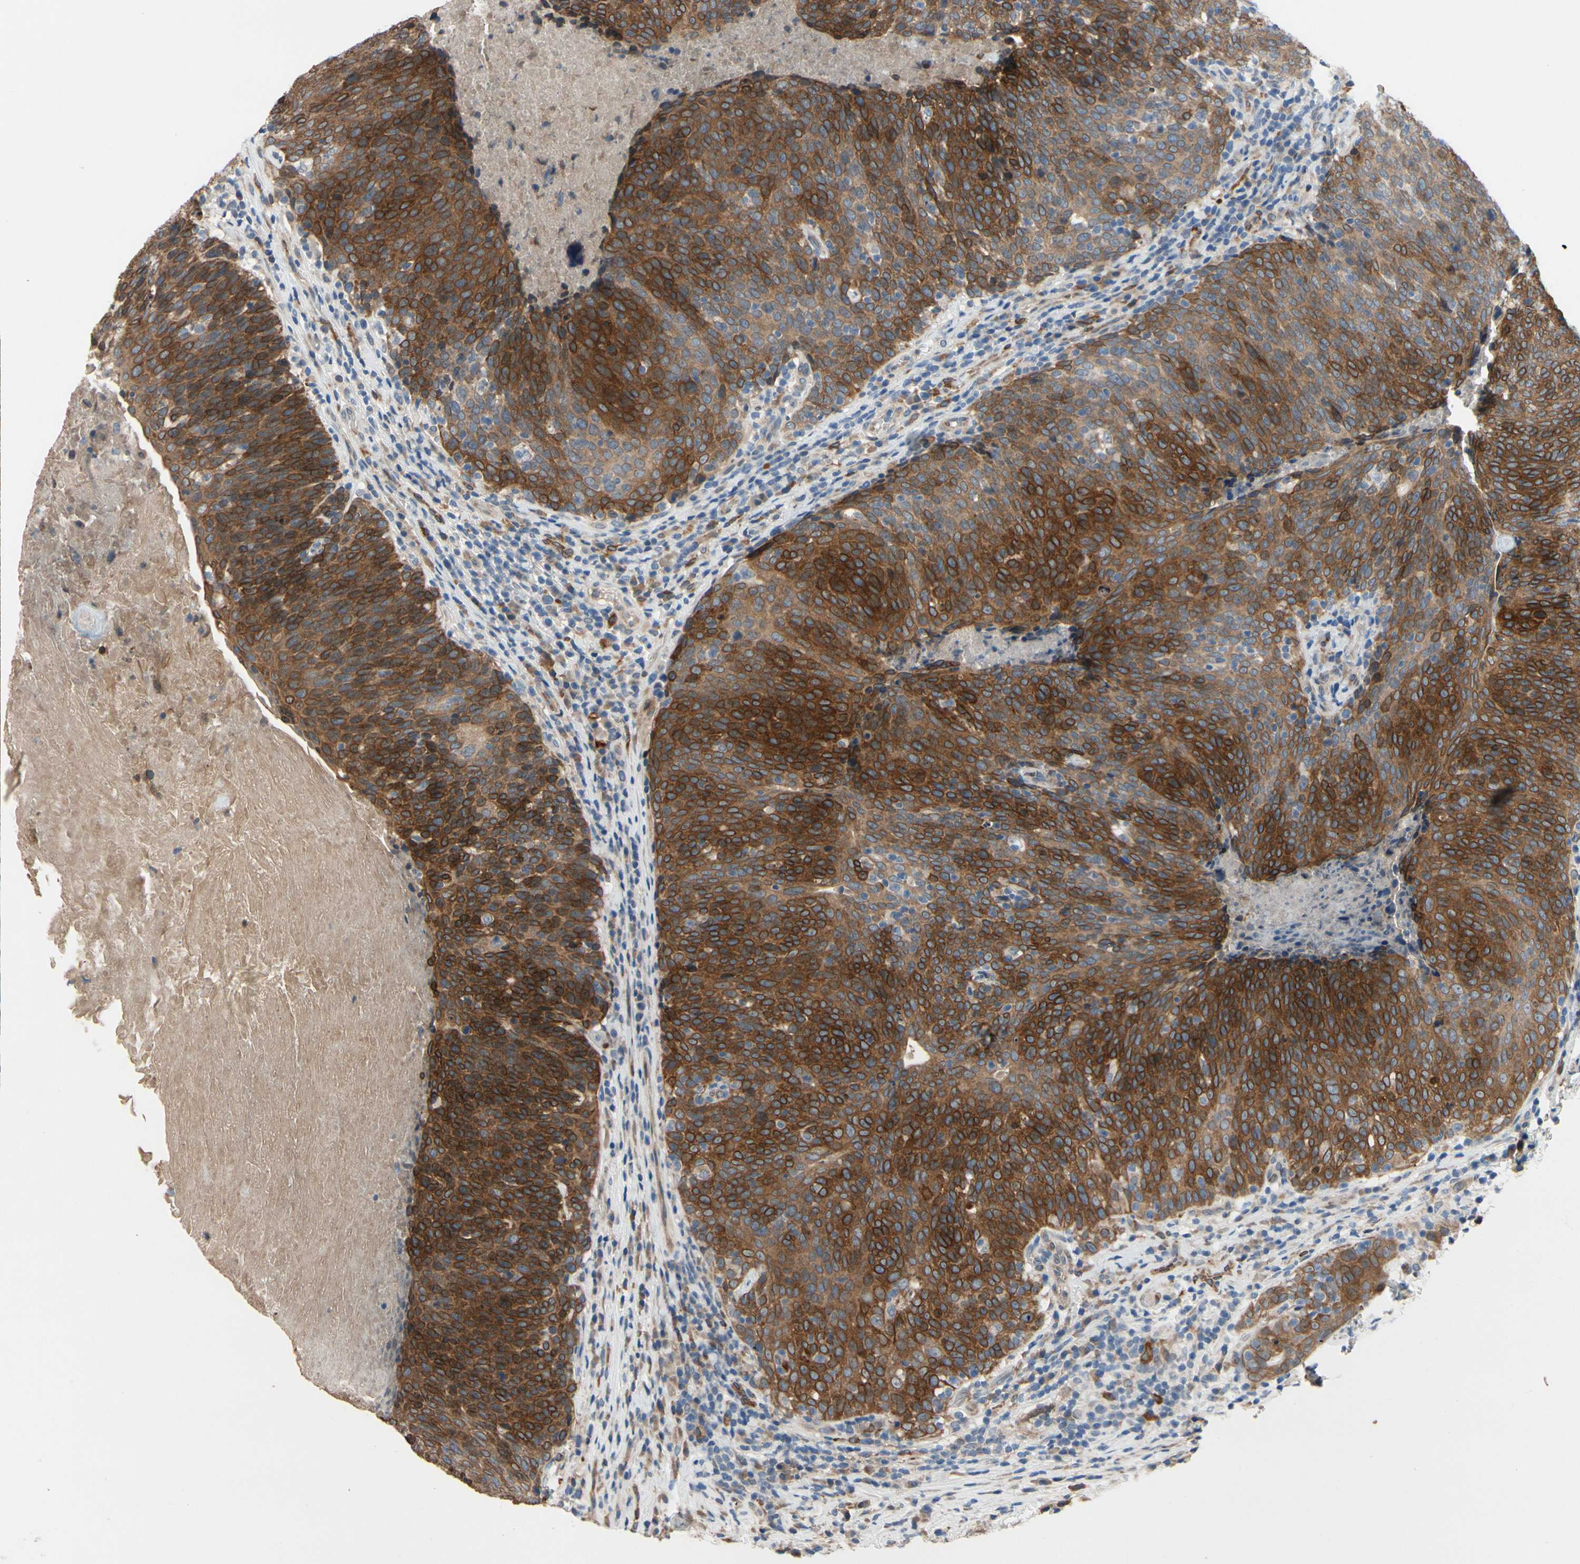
{"staining": {"intensity": "strong", "quantity": ">75%", "location": "cytoplasmic/membranous"}, "tissue": "head and neck cancer", "cell_type": "Tumor cells", "image_type": "cancer", "snomed": [{"axis": "morphology", "description": "Squamous cell carcinoma, NOS"}, {"axis": "morphology", "description": "Squamous cell carcinoma, metastatic, NOS"}, {"axis": "topography", "description": "Lymph node"}, {"axis": "topography", "description": "Head-Neck"}], "caption": "The micrograph exhibits a brown stain indicating the presence of a protein in the cytoplasmic/membranous of tumor cells in head and neck squamous cell carcinoma.", "gene": "PRXL2A", "patient": {"sex": "male", "age": 62}}